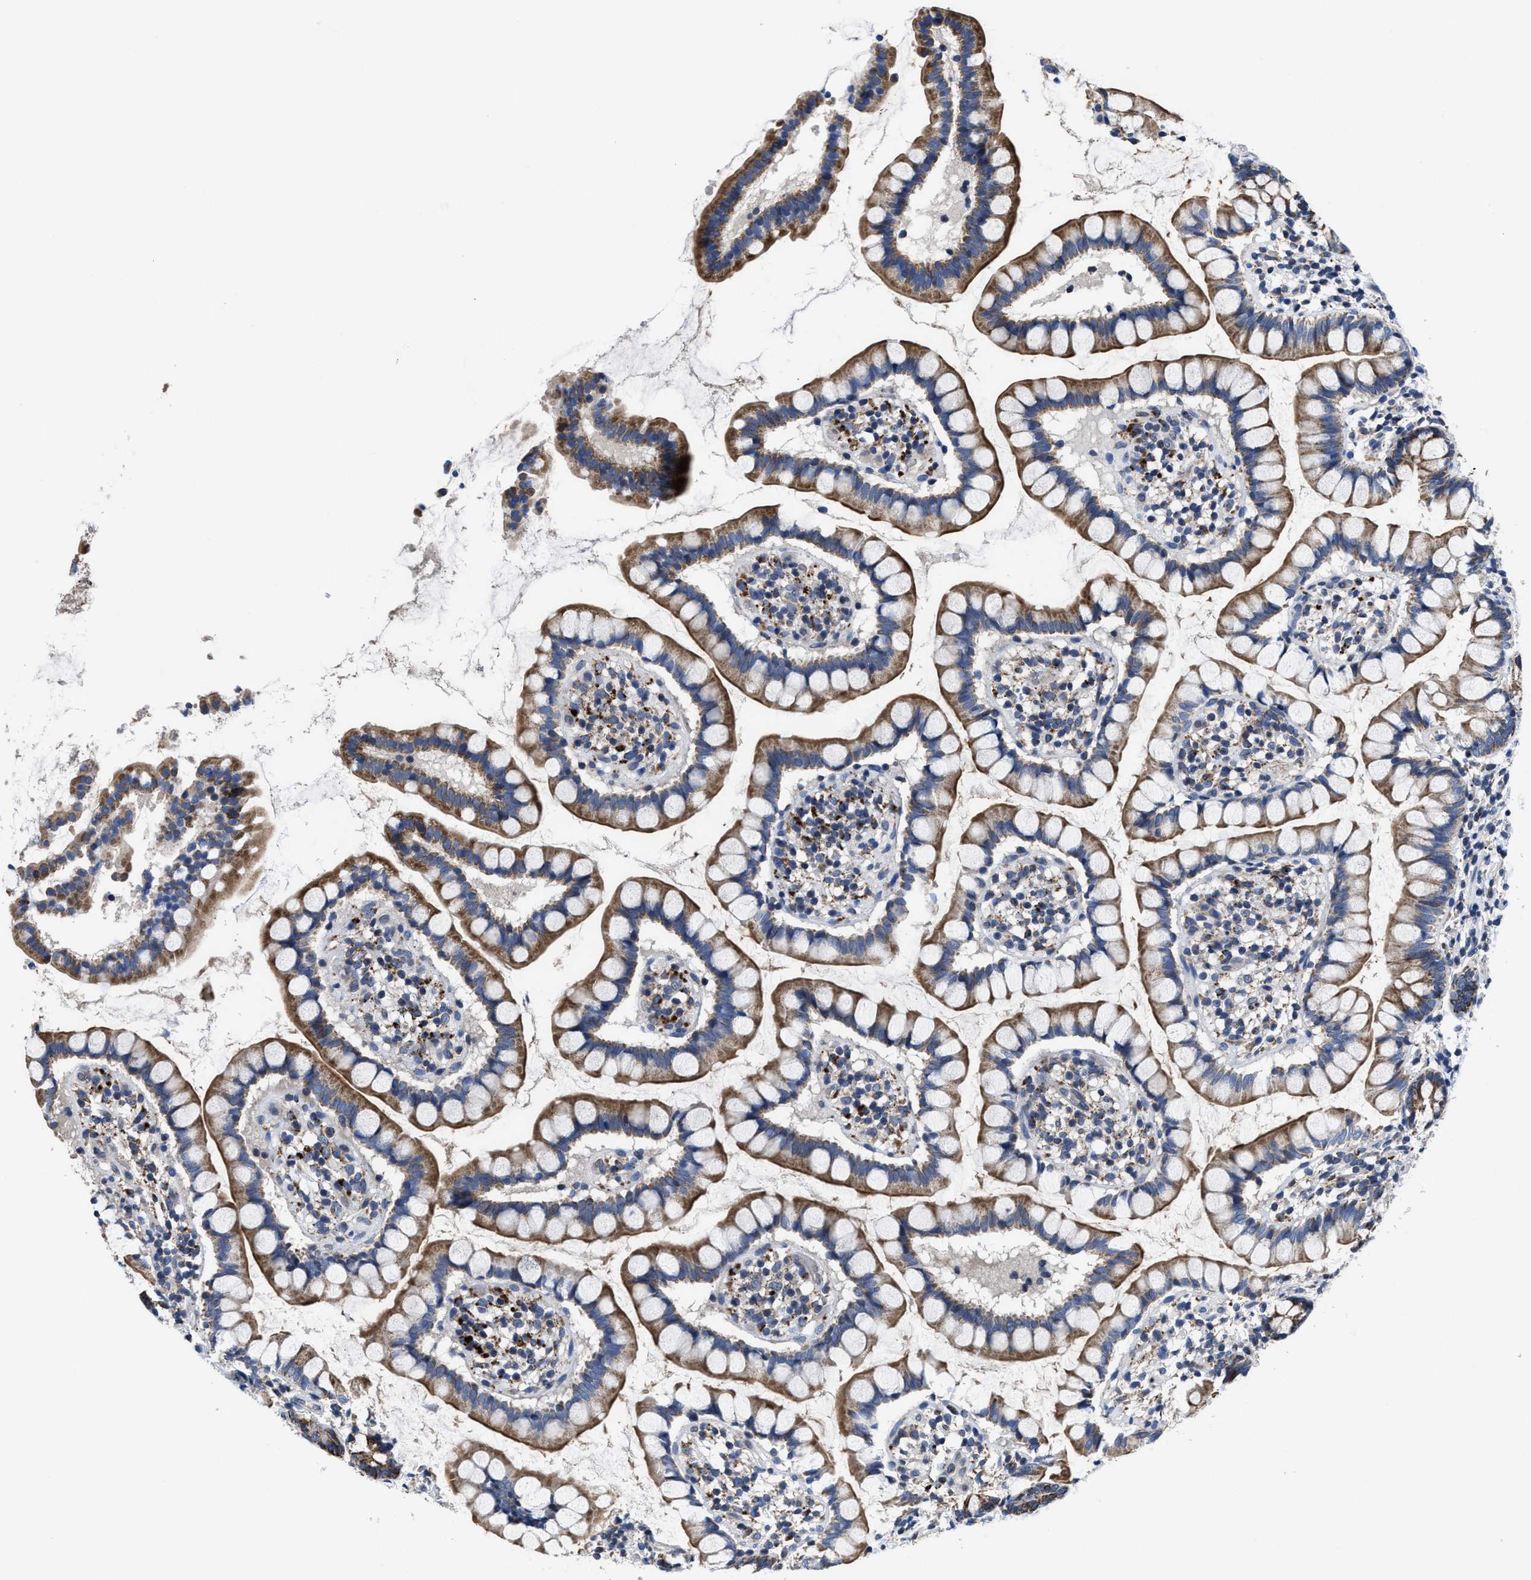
{"staining": {"intensity": "moderate", "quantity": ">75%", "location": "cytoplasmic/membranous"}, "tissue": "small intestine", "cell_type": "Glandular cells", "image_type": "normal", "snomed": [{"axis": "morphology", "description": "Normal tissue, NOS"}, {"axis": "topography", "description": "Small intestine"}], "caption": "IHC histopathology image of normal small intestine: human small intestine stained using immunohistochemistry reveals medium levels of moderate protein expression localized specifically in the cytoplasmic/membranous of glandular cells, appearing as a cytoplasmic/membranous brown color.", "gene": "CACNA1D", "patient": {"sex": "female", "age": 84}}